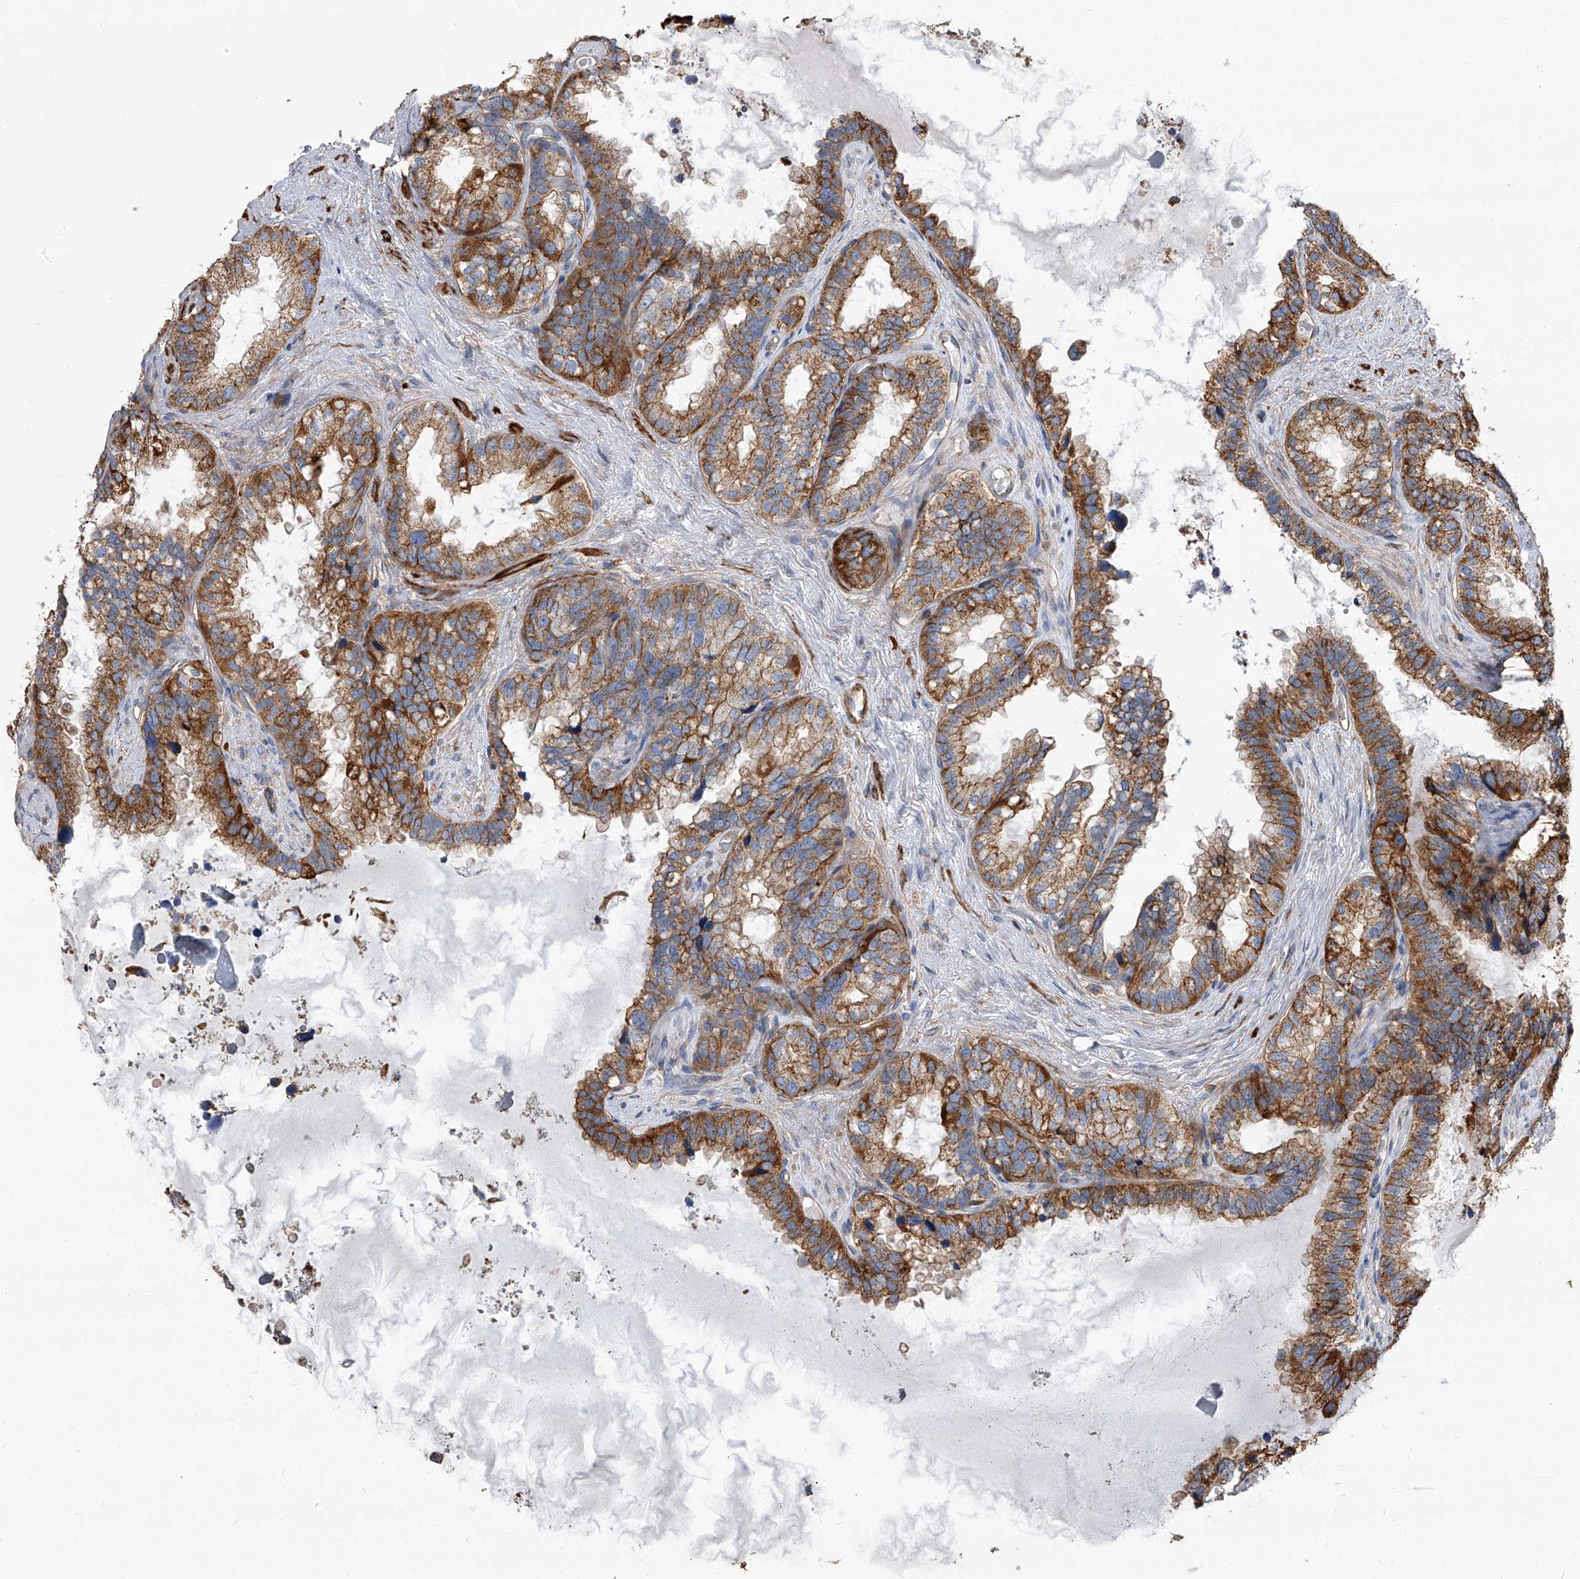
{"staining": {"intensity": "moderate", "quantity": "25%-75%", "location": "cytoplasmic/membranous"}, "tissue": "seminal vesicle", "cell_type": "Glandular cells", "image_type": "normal", "snomed": [{"axis": "morphology", "description": "Normal tissue, NOS"}, {"axis": "topography", "description": "Seminal veicle"}], "caption": "Protein analysis of benign seminal vesicle reveals moderate cytoplasmic/membranous expression in about 25%-75% of glandular cells.", "gene": "PISD", "patient": {"sex": "male", "age": 80}}